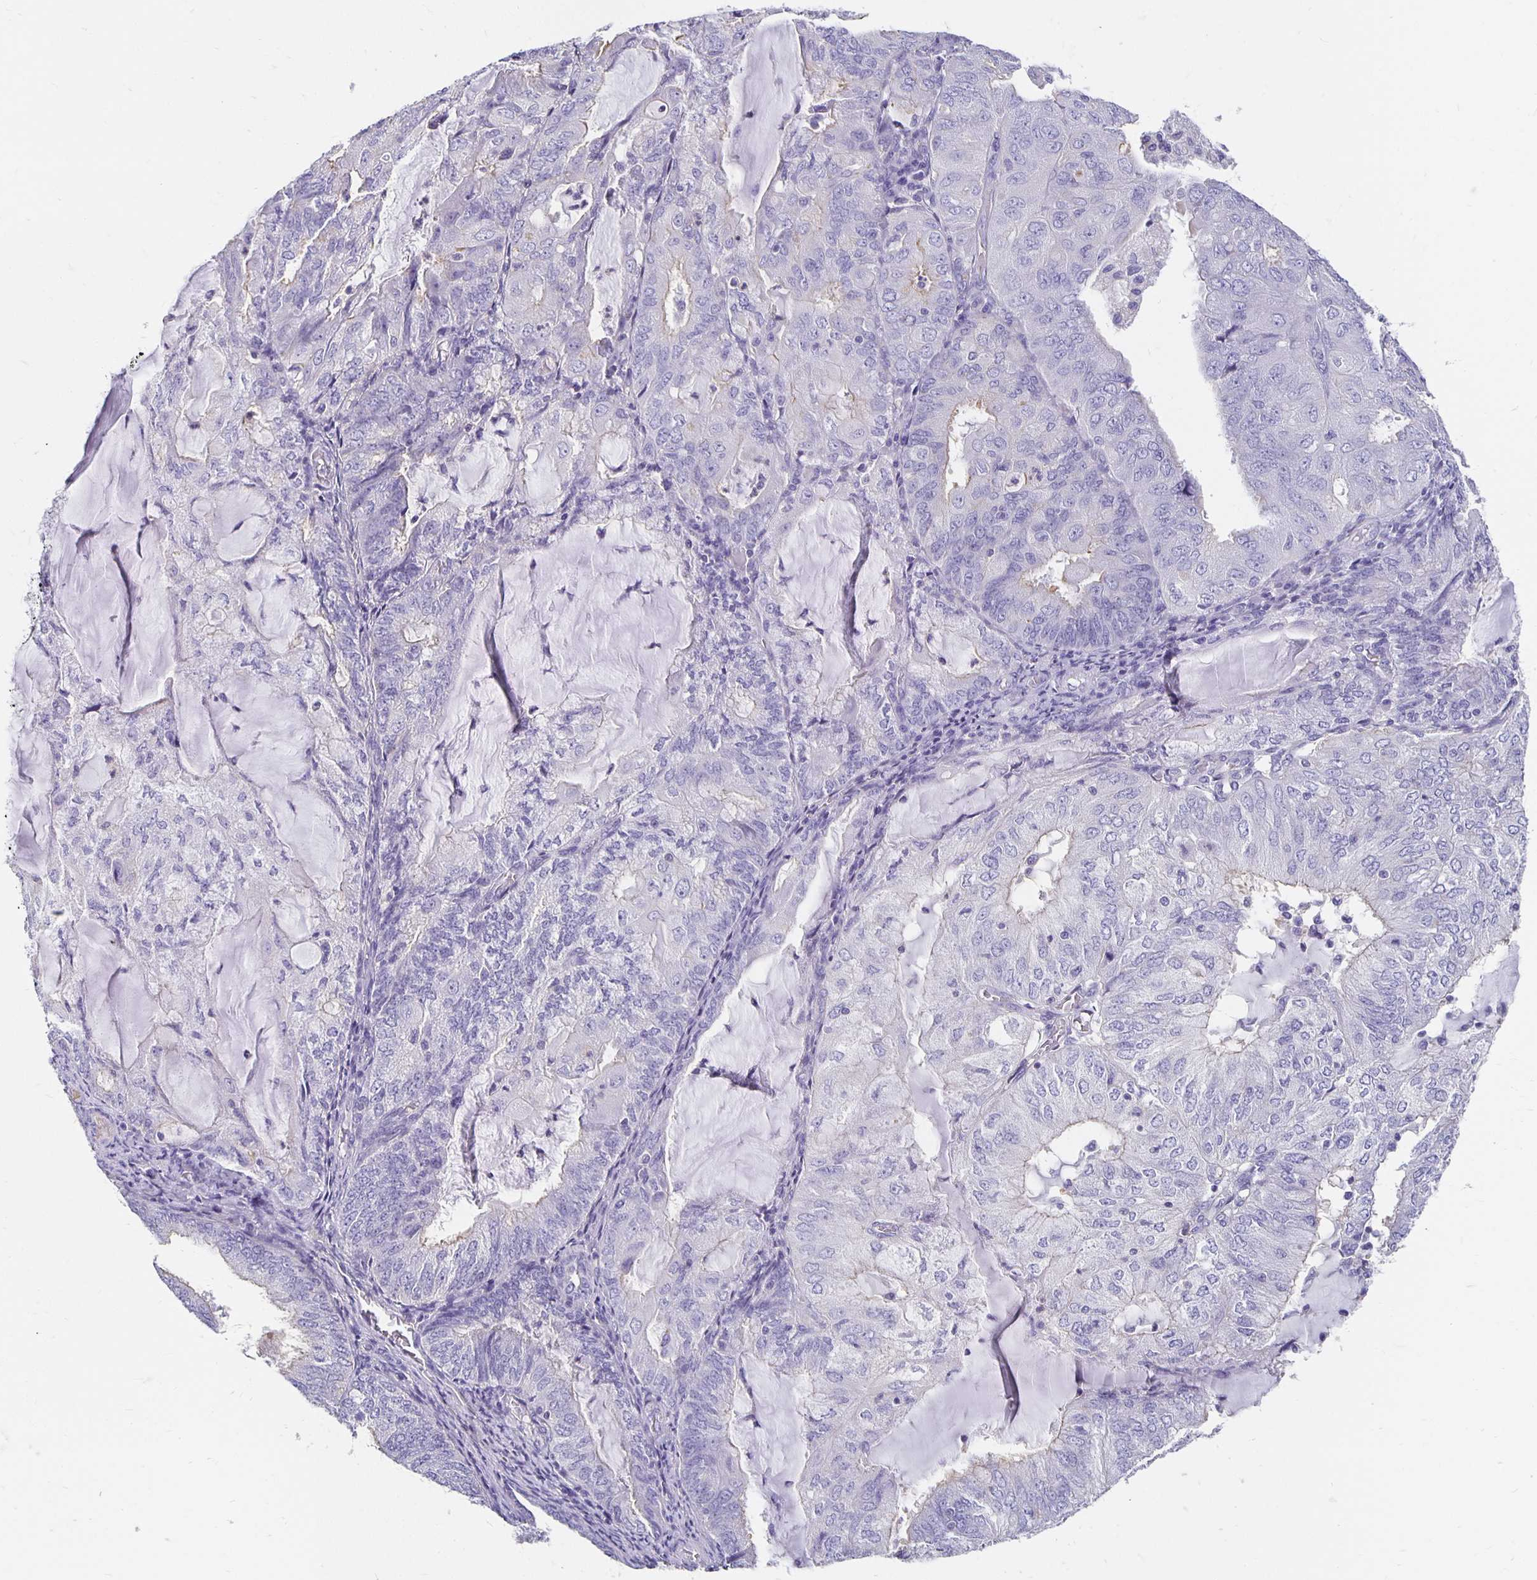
{"staining": {"intensity": "negative", "quantity": "none", "location": "none"}, "tissue": "endometrial cancer", "cell_type": "Tumor cells", "image_type": "cancer", "snomed": [{"axis": "morphology", "description": "Adenocarcinoma, NOS"}, {"axis": "topography", "description": "Endometrium"}], "caption": "The immunohistochemistry (IHC) photomicrograph has no significant positivity in tumor cells of endometrial cancer (adenocarcinoma) tissue.", "gene": "APOB", "patient": {"sex": "female", "age": 81}}